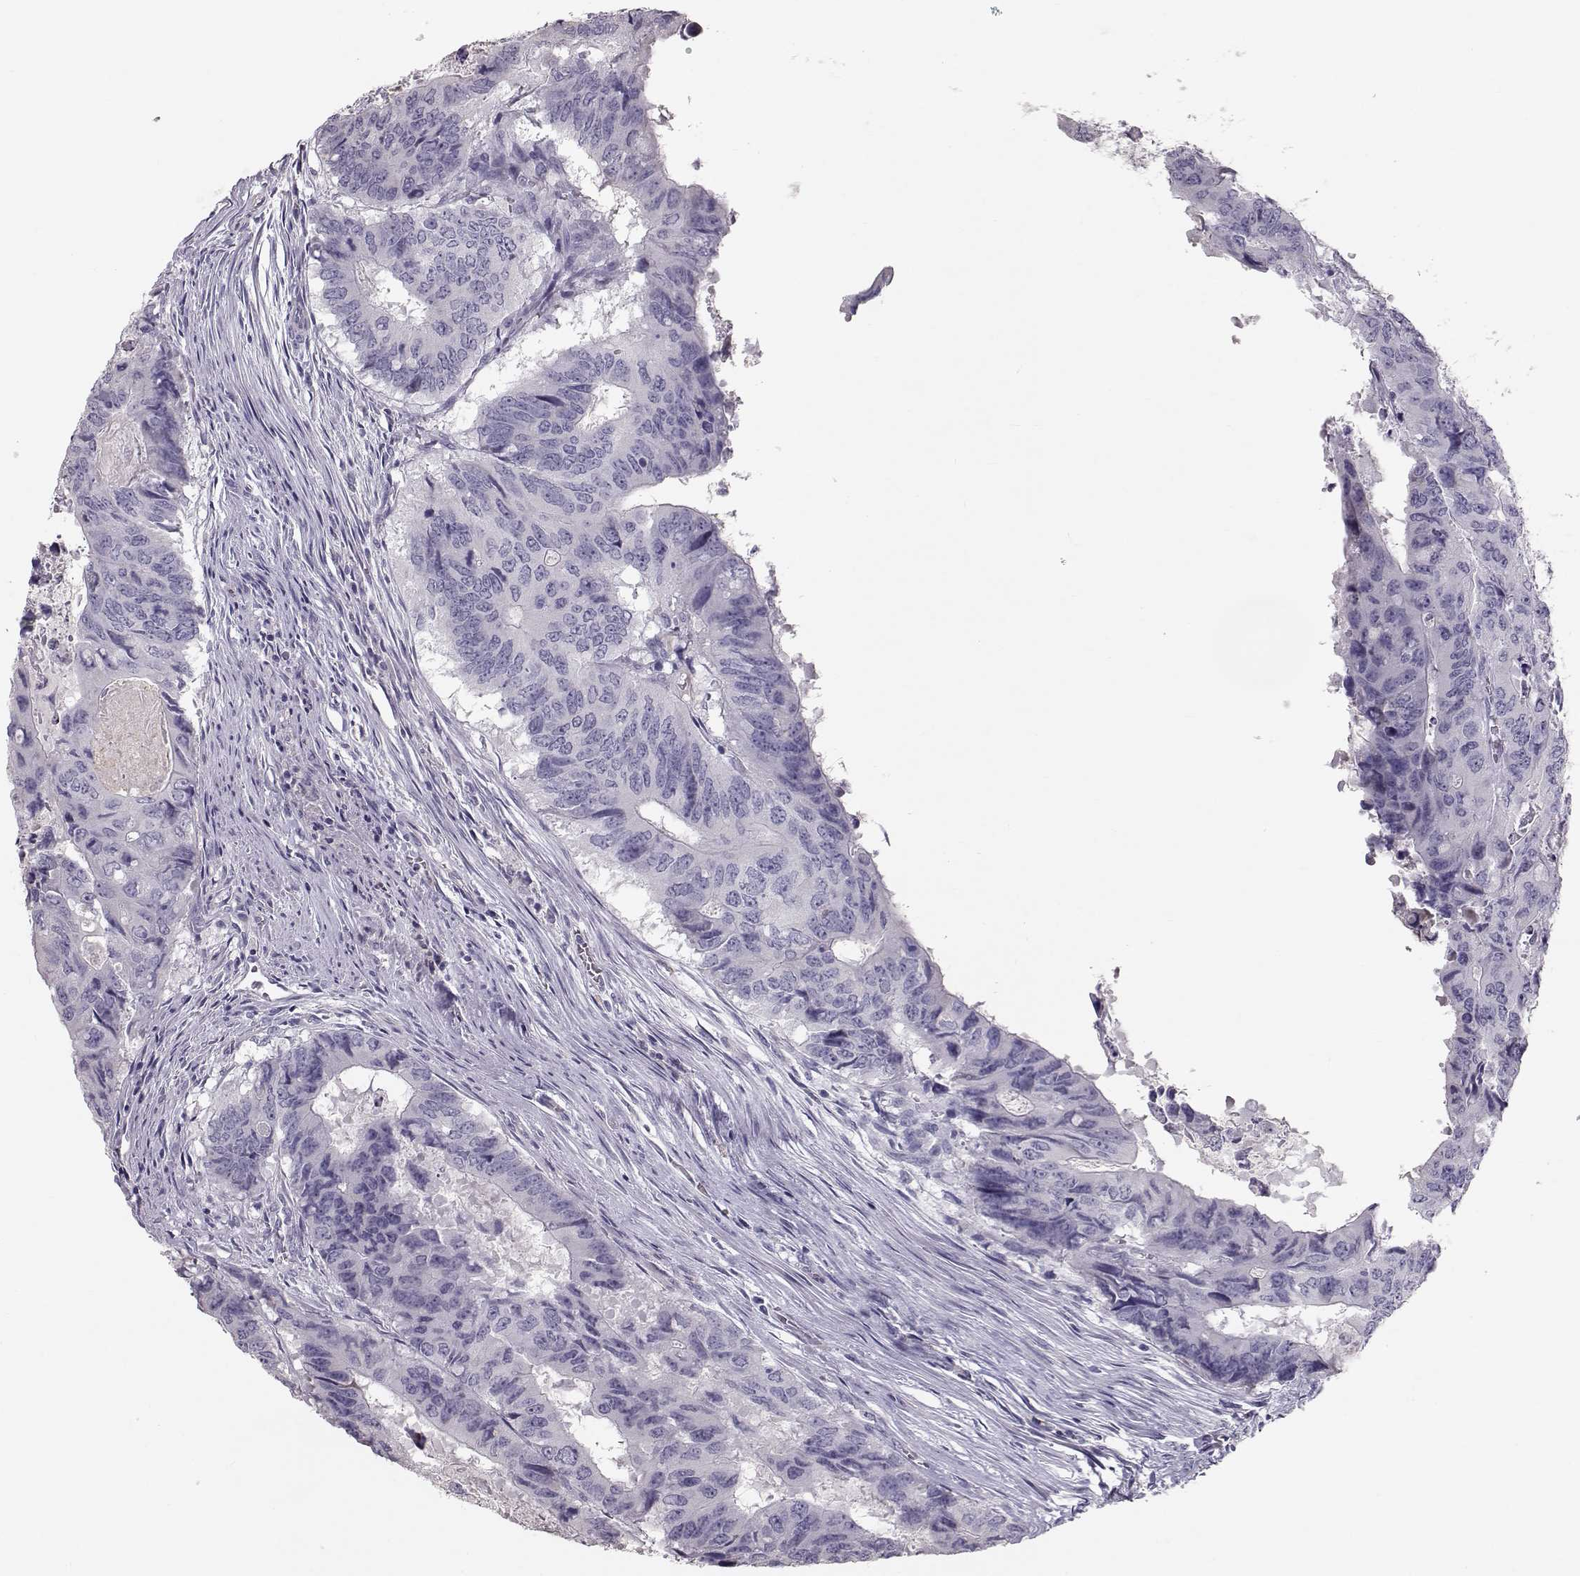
{"staining": {"intensity": "negative", "quantity": "none", "location": "none"}, "tissue": "colorectal cancer", "cell_type": "Tumor cells", "image_type": "cancer", "snomed": [{"axis": "morphology", "description": "Adenocarcinoma, NOS"}, {"axis": "topography", "description": "Colon"}], "caption": "Immunohistochemistry of adenocarcinoma (colorectal) demonstrates no staining in tumor cells.", "gene": "POU1F1", "patient": {"sex": "male", "age": 79}}